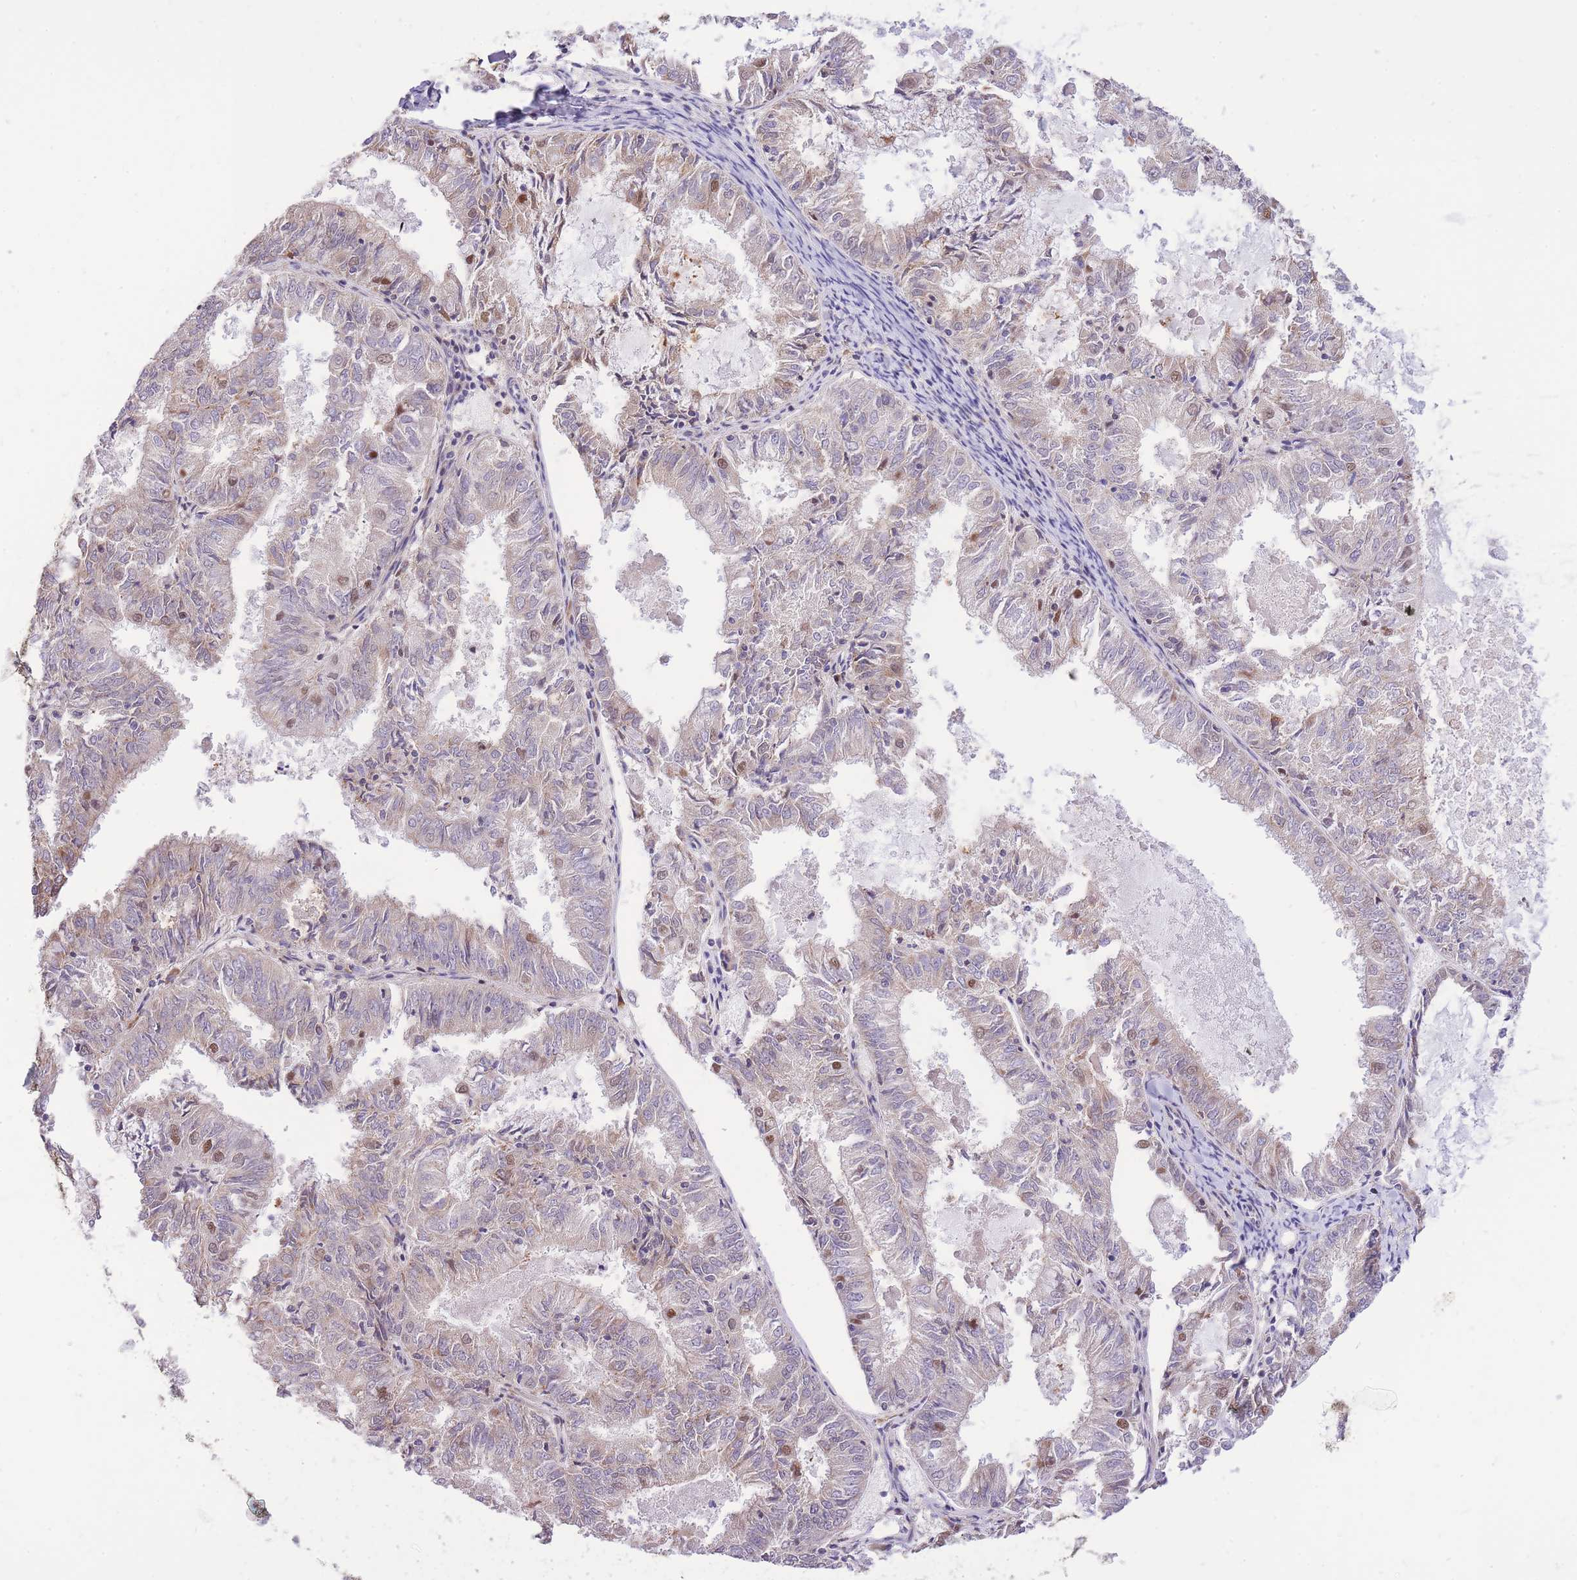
{"staining": {"intensity": "weak", "quantity": "<25%", "location": "cytoplasmic/membranous,nuclear"}, "tissue": "endometrial cancer", "cell_type": "Tumor cells", "image_type": "cancer", "snomed": [{"axis": "morphology", "description": "Adenocarcinoma, NOS"}, {"axis": "topography", "description": "Endometrium"}], "caption": "This is an immunohistochemistry image of endometrial adenocarcinoma. There is no staining in tumor cells.", "gene": "TOPAZ1", "patient": {"sex": "female", "age": 57}}